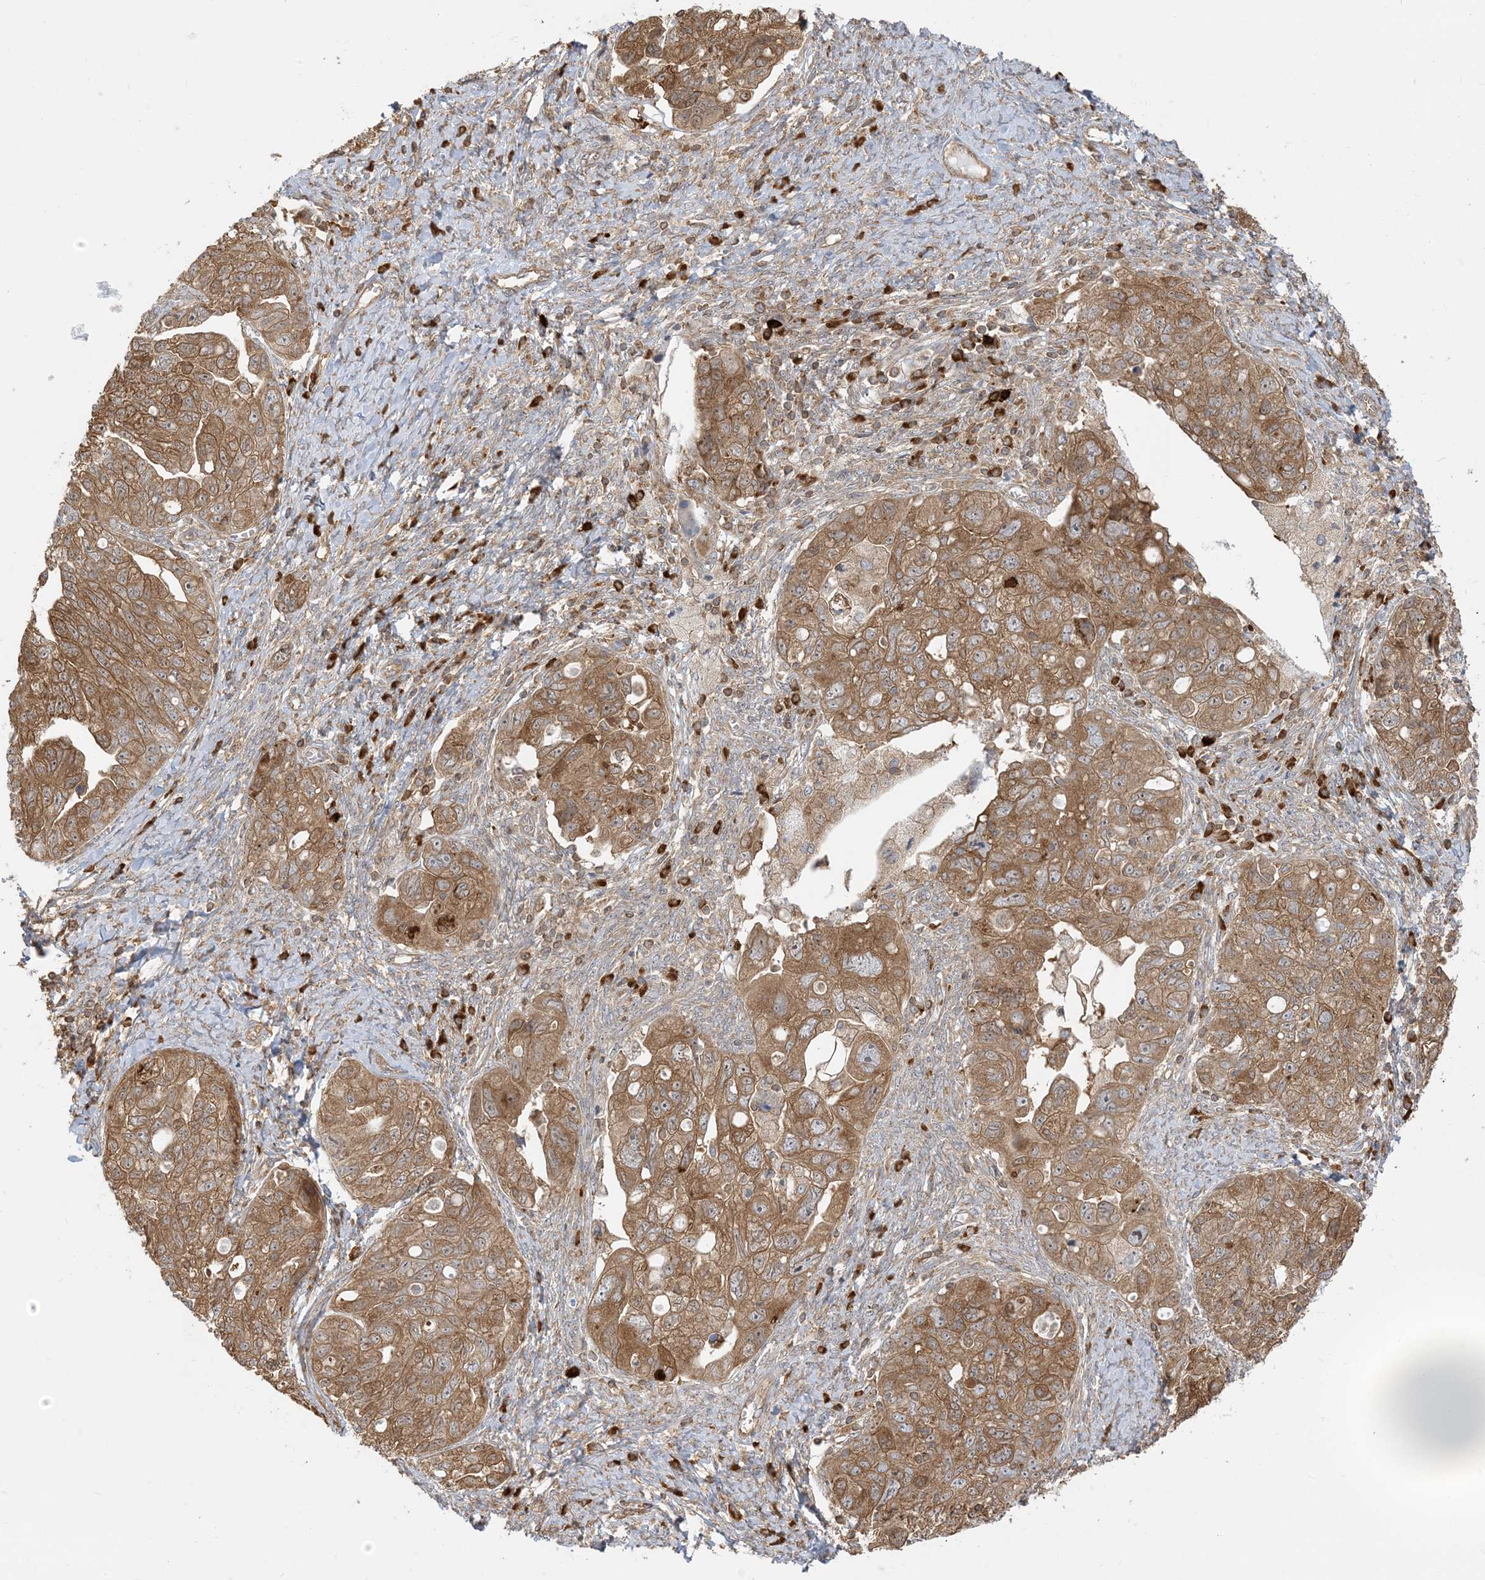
{"staining": {"intensity": "moderate", "quantity": ">75%", "location": "cytoplasmic/membranous"}, "tissue": "ovarian cancer", "cell_type": "Tumor cells", "image_type": "cancer", "snomed": [{"axis": "morphology", "description": "Carcinoma, NOS"}, {"axis": "morphology", "description": "Cystadenocarcinoma, serous, NOS"}, {"axis": "topography", "description": "Ovary"}], "caption": "High-power microscopy captured an immunohistochemistry (IHC) photomicrograph of ovarian cancer (serous cystadenocarcinoma), revealing moderate cytoplasmic/membranous expression in about >75% of tumor cells.", "gene": "SRP72", "patient": {"sex": "female", "age": 69}}